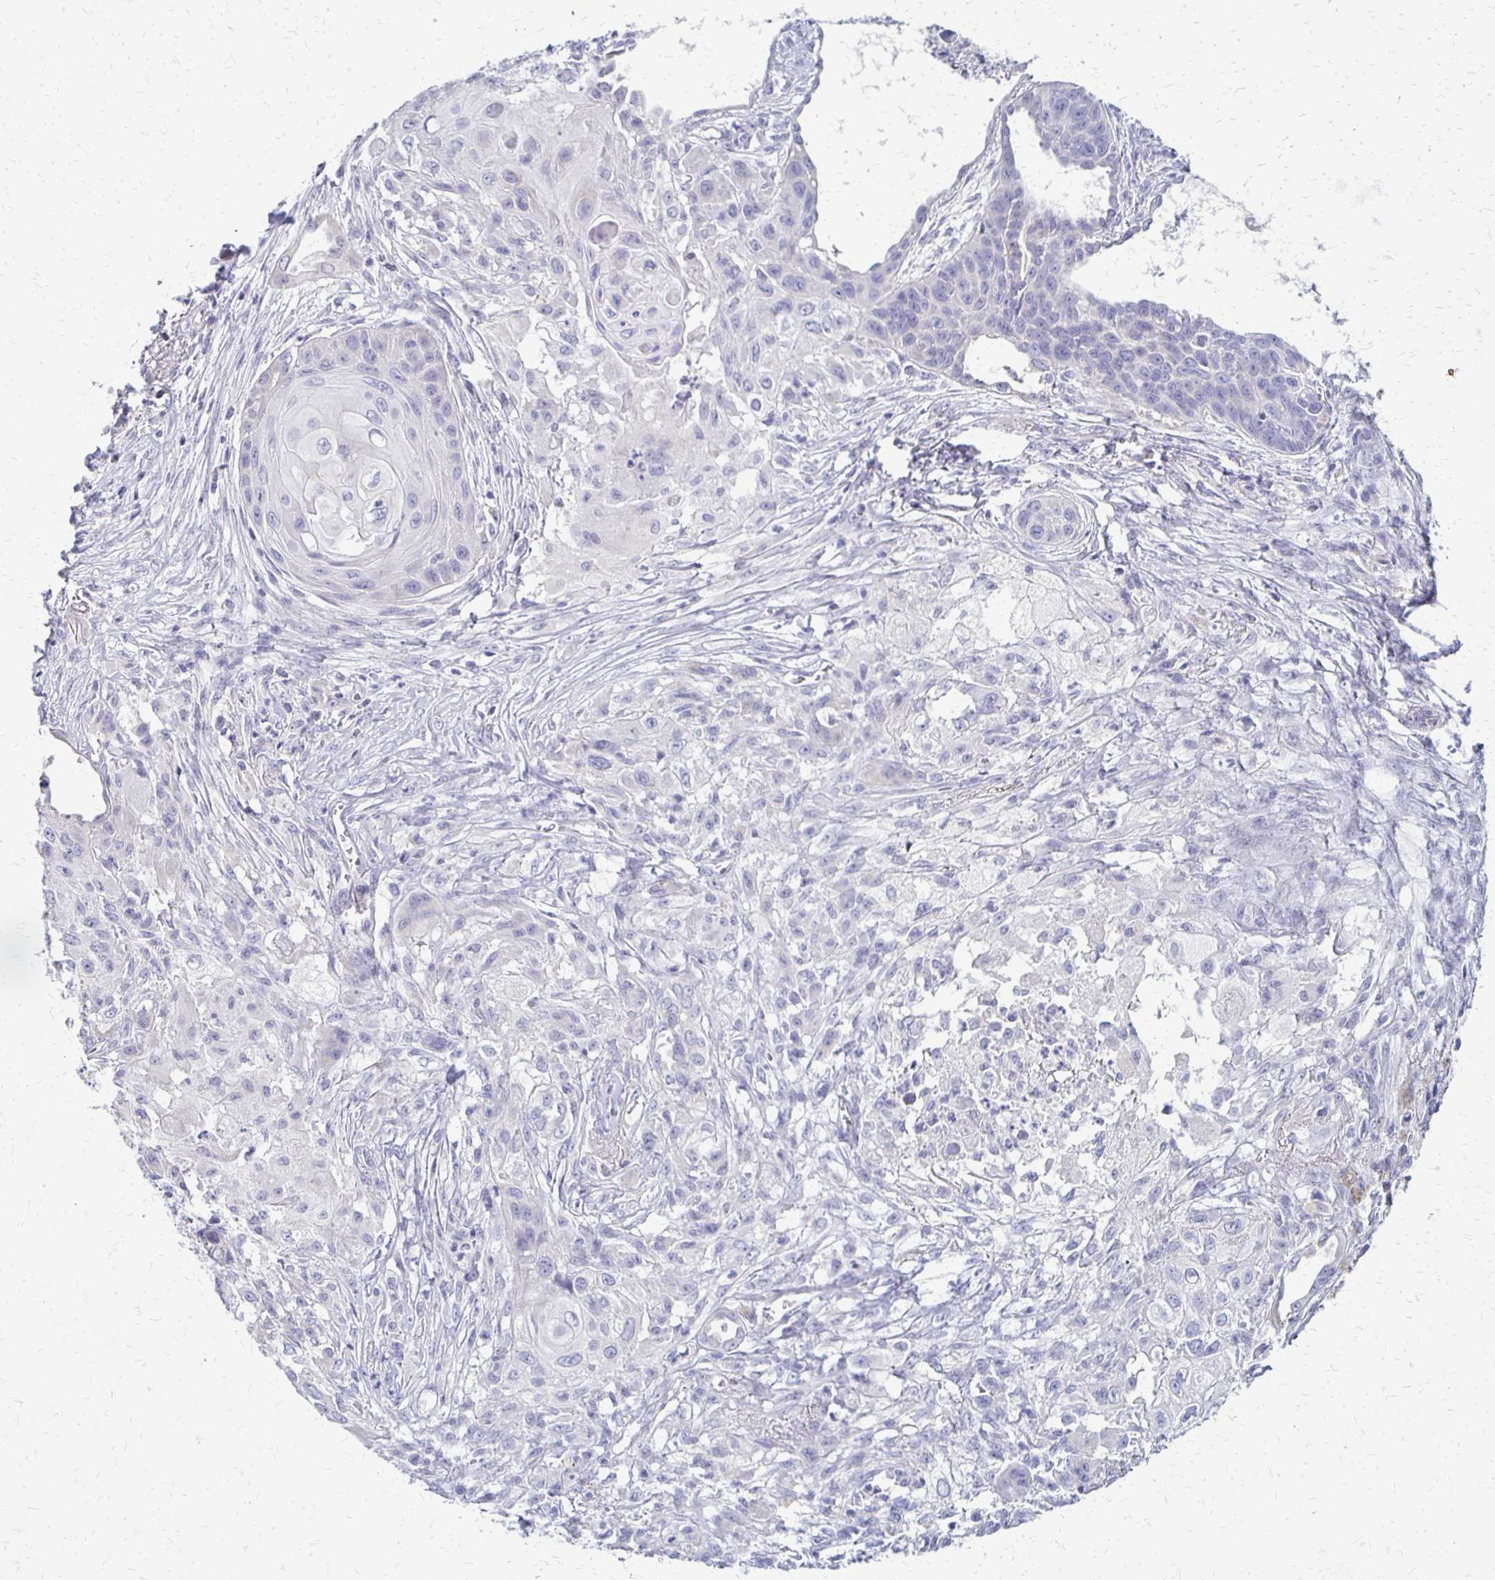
{"staining": {"intensity": "negative", "quantity": "none", "location": "none"}, "tissue": "lung cancer", "cell_type": "Tumor cells", "image_type": "cancer", "snomed": [{"axis": "morphology", "description": "Squamous cell carcinoma, NOS"}, {"axis": "topography", "description": "Lung"}], "caption": "Tumor cells are negative for protein expression in human squamous cell carcinoma (lung).", "gene": "RHOC", "patient": {"sex": "male", "age": 71}}